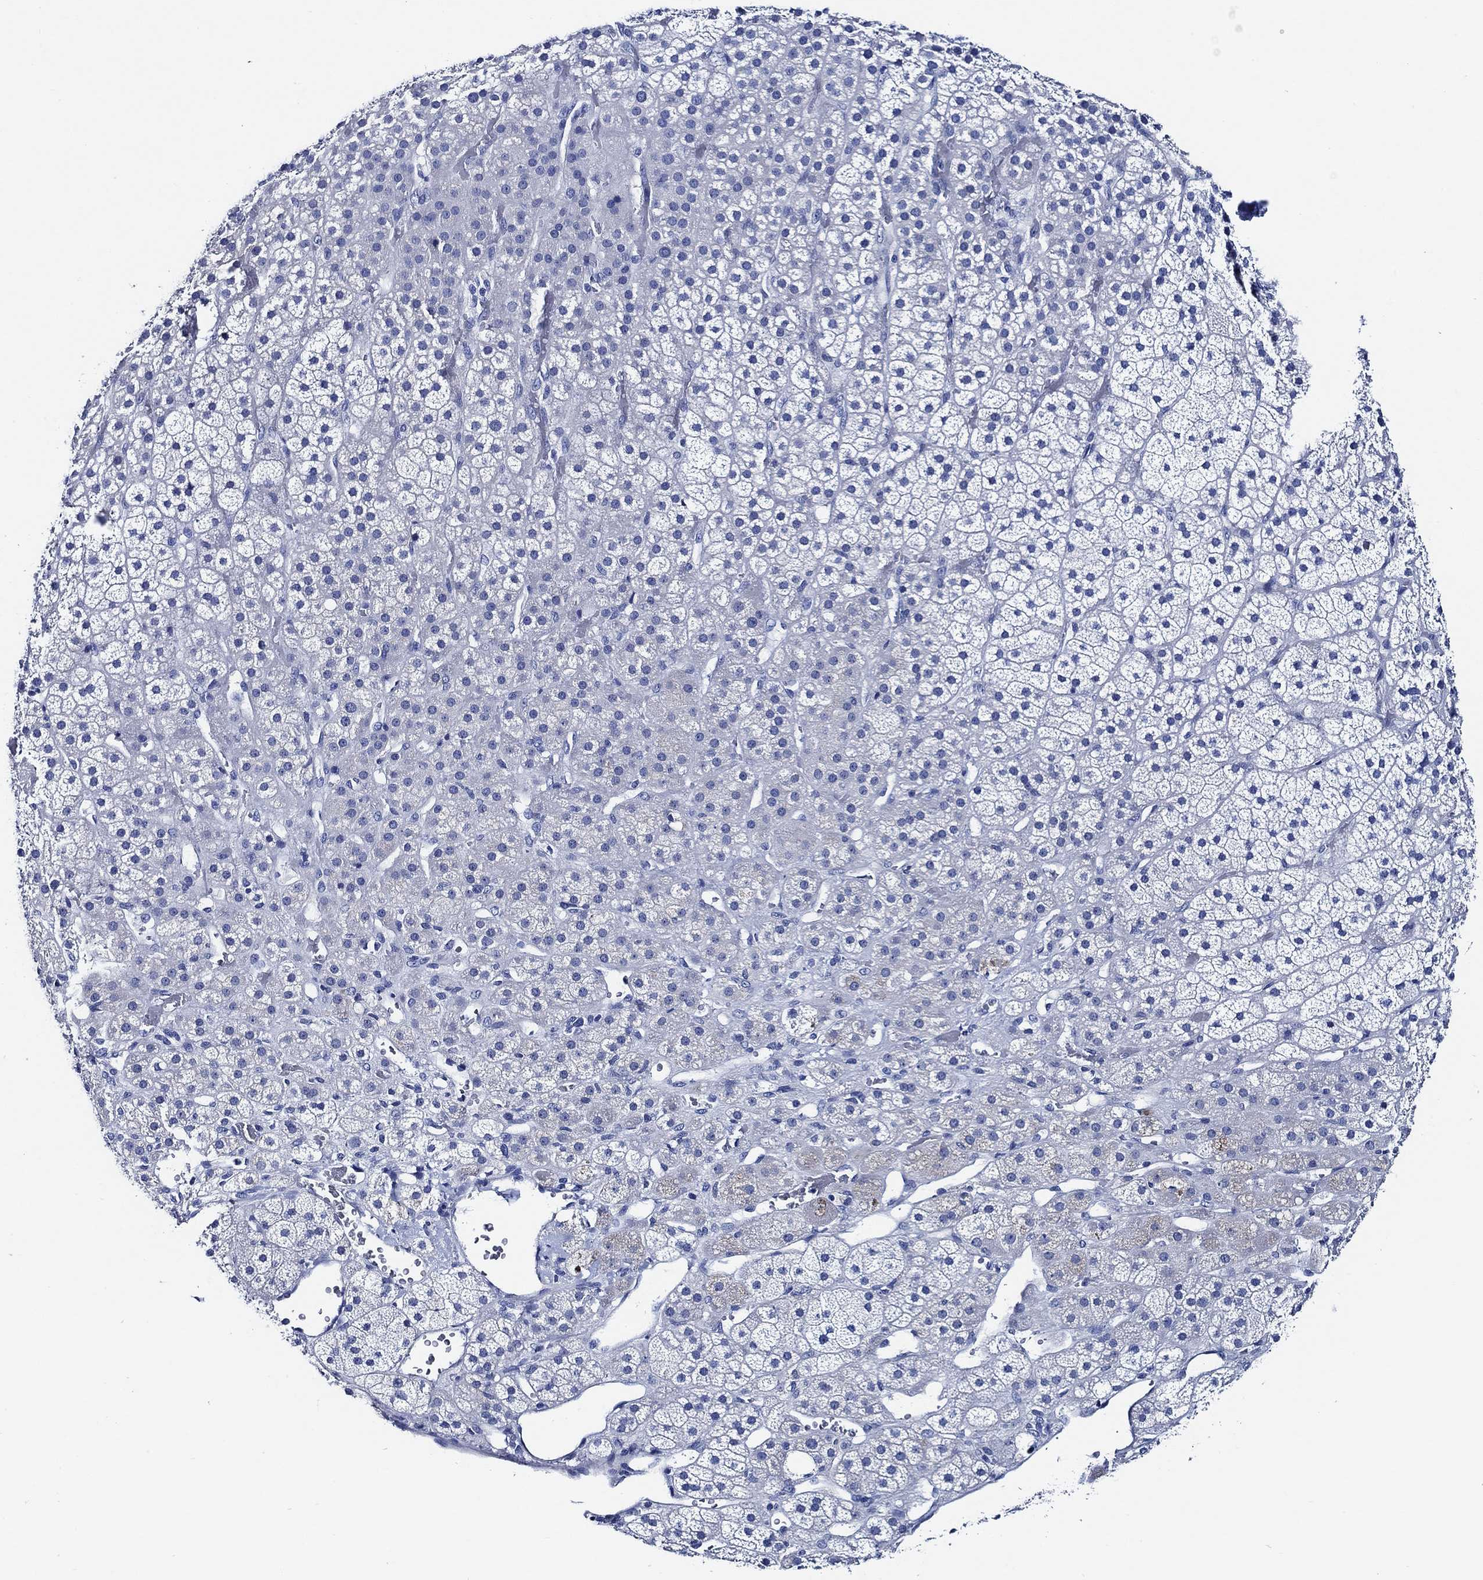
{"staining": {"intensity": "negative", "quantity": "none", "location": "none"}, "tissue": "adrenal gland", "cell_type": "Glandular cells", "image_type": "normal", "snomed": [{"axis": "morphology", "description": "Normal tissue, NOS"}, {"axis": "topography", "description": "Adrenal gland"}], "caption": "Protein analysis of normal adrenal gland reveals no significant expression in glandular cells. (Immunohistochemistry, brightfield microscopy, high magnification).", "gene": "WDR62", "patient": {"sex": "male", "age": 57}}